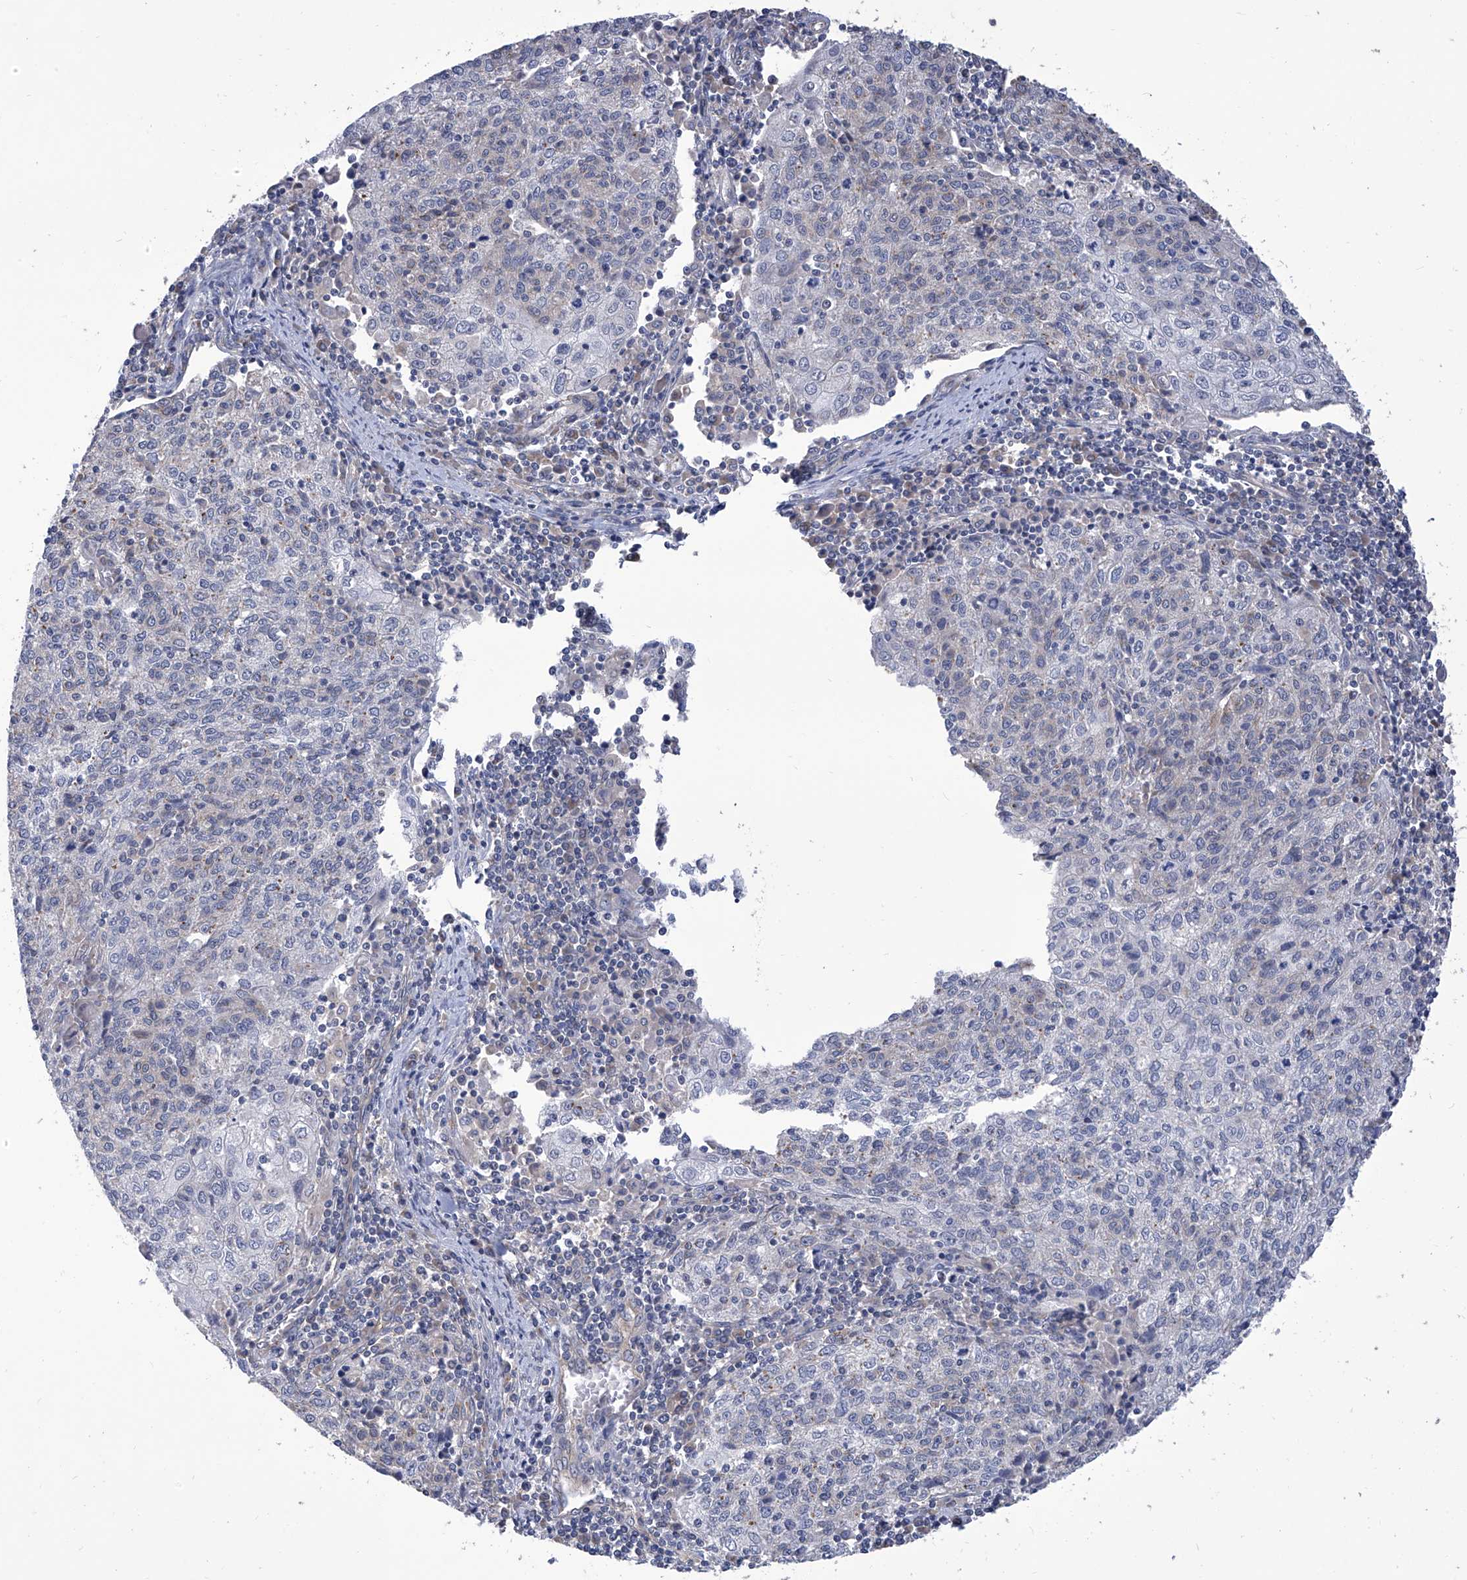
{"staining": {"intensity": "negative", "quantity": "none", "location": "none"}, "tissue": "cervical cancer", "cell_type": "Tumor cells", "image_type": "cancer", "snomed": [{"axis": "morphology", "description": "Squamous cell carcinoma, NOS"}, {"axis": "topography", "description": "Cervix"}], "caption": "A high-resolution image shows immunohistochemistry (IHC) staining of squamous cell carcinoma (cervical), which demonstrates no significant staining in tumor cells. (Brightfield microscopy of DAB (3,3'-diaminobenzidine) IHC at high magnification).", "gene": "TJAP1", "patient": {"sex": "female", "age": 48}}